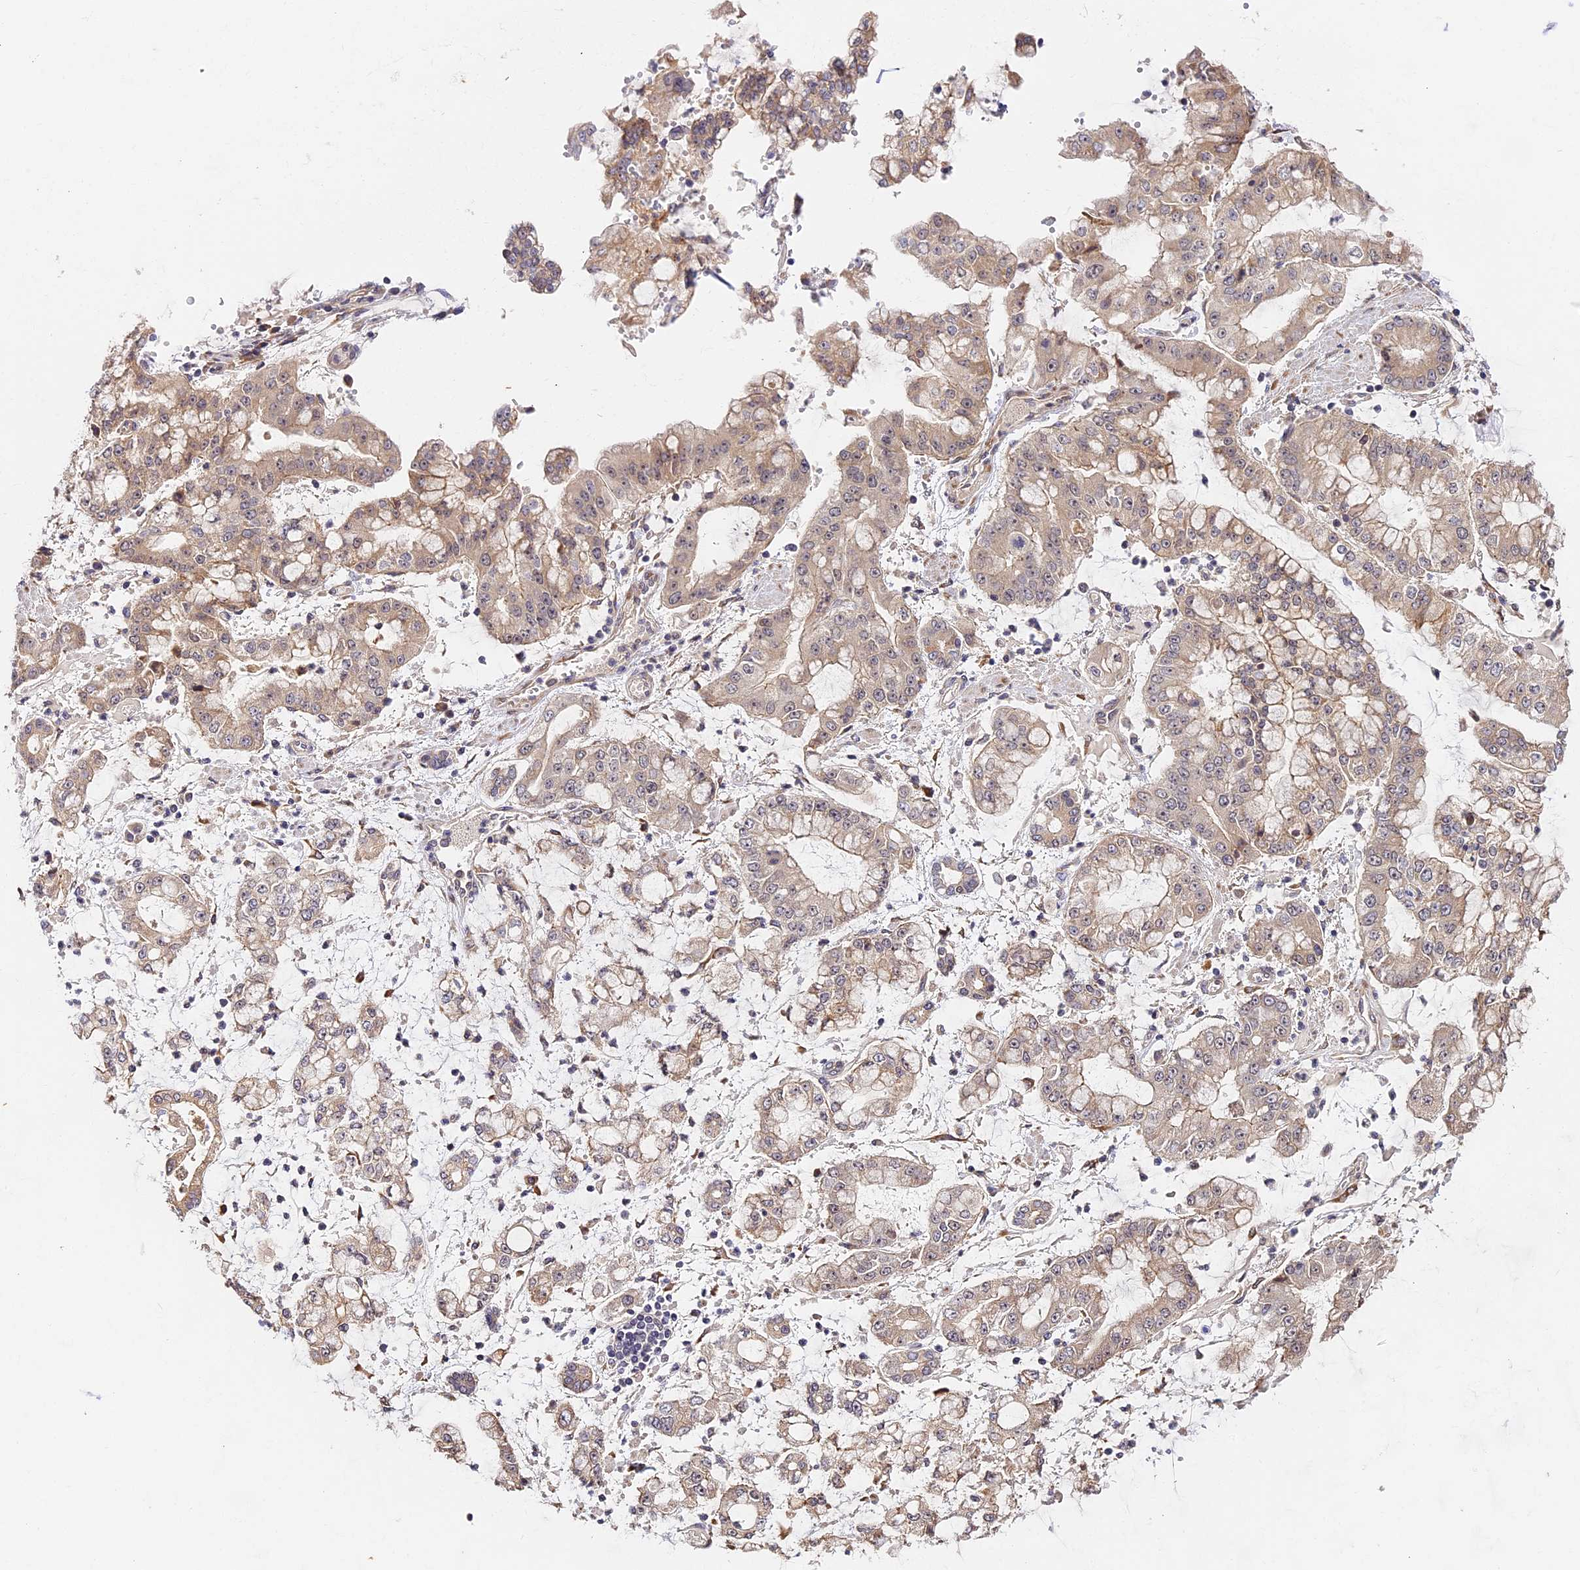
{"staining": {"intensity": "weak", "quantity": "25%-75%", "location": "cytoplasmic/membranous"}, "tissue": "stomach cancer", "cell_type": "Tumor cells", "image_type": "cancer", "snomed": [{"axis": "morphology", "description": "Adenocarcinoma, NOS"}, {"axis": "topography", "description": "Stomach"}], "caption": "Immunohistochemical staining of adenocarcinoma (stomach) displays low levels of weak cytoplasmic/membranous expression in about 25%-75% of tumor cells.", "gene": "IMPACT", "patient": {"sex": "male", "age": 76}}